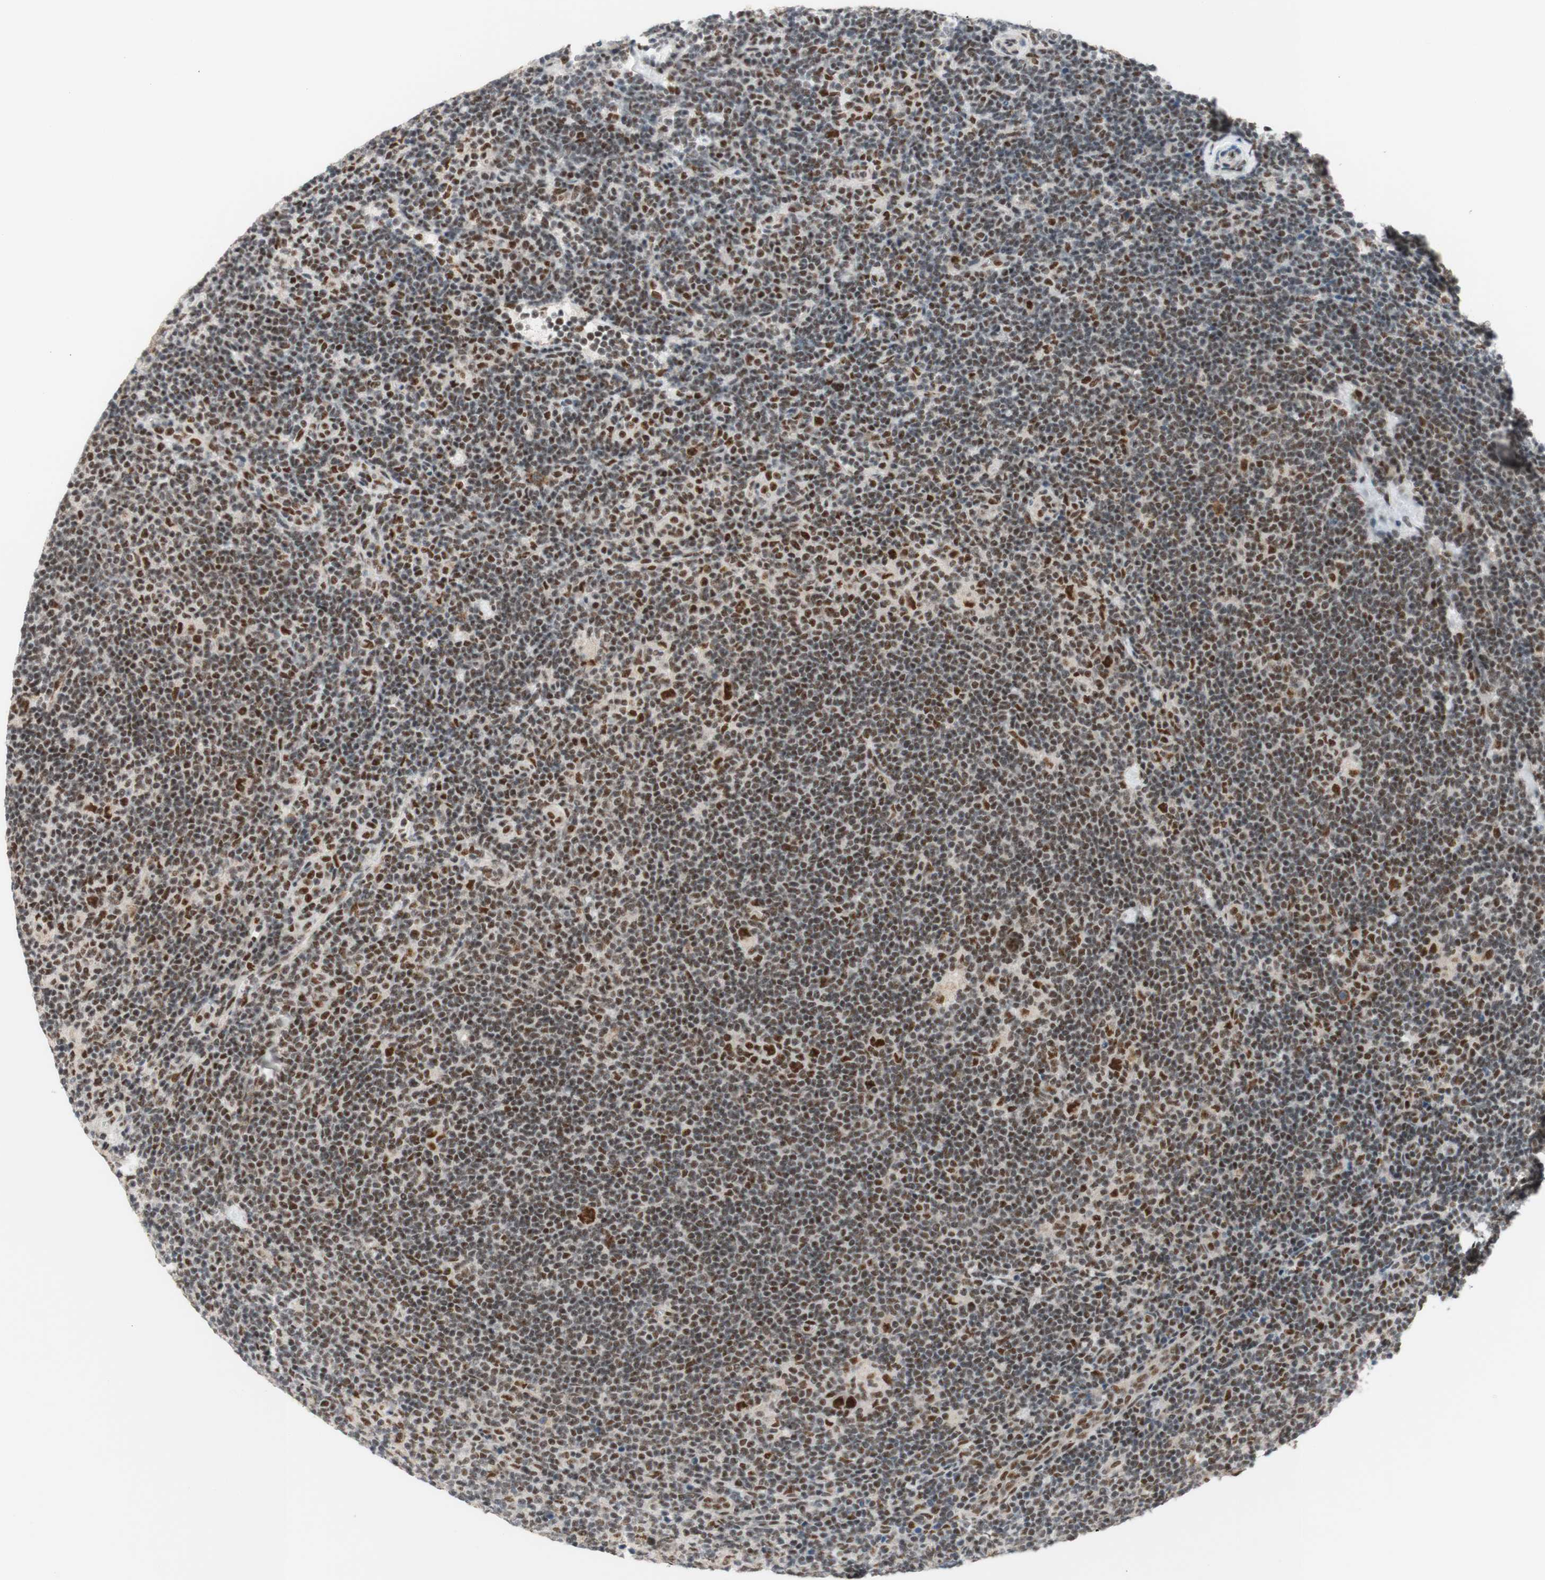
{"staining": {"intensity": "strong", "quantity": ">75%", "location": "nuclear"}, "tissue": "lymphoma", "cell_type": "Tumor cells", "image_type": "cancer", "snomed": [{"axis": "morphology", "description": "Hodgkin's disease, NOS"}, {"axis": "topography", "description": "Lymph node"}], "caption": "This micrograph reveals IHC staining of human Hodgkin's disease, with high strong nuclear positivity in about >75% of tumor cells.", "gene": "PRPF19", "patient": {"sex": "female", "age": 57}}